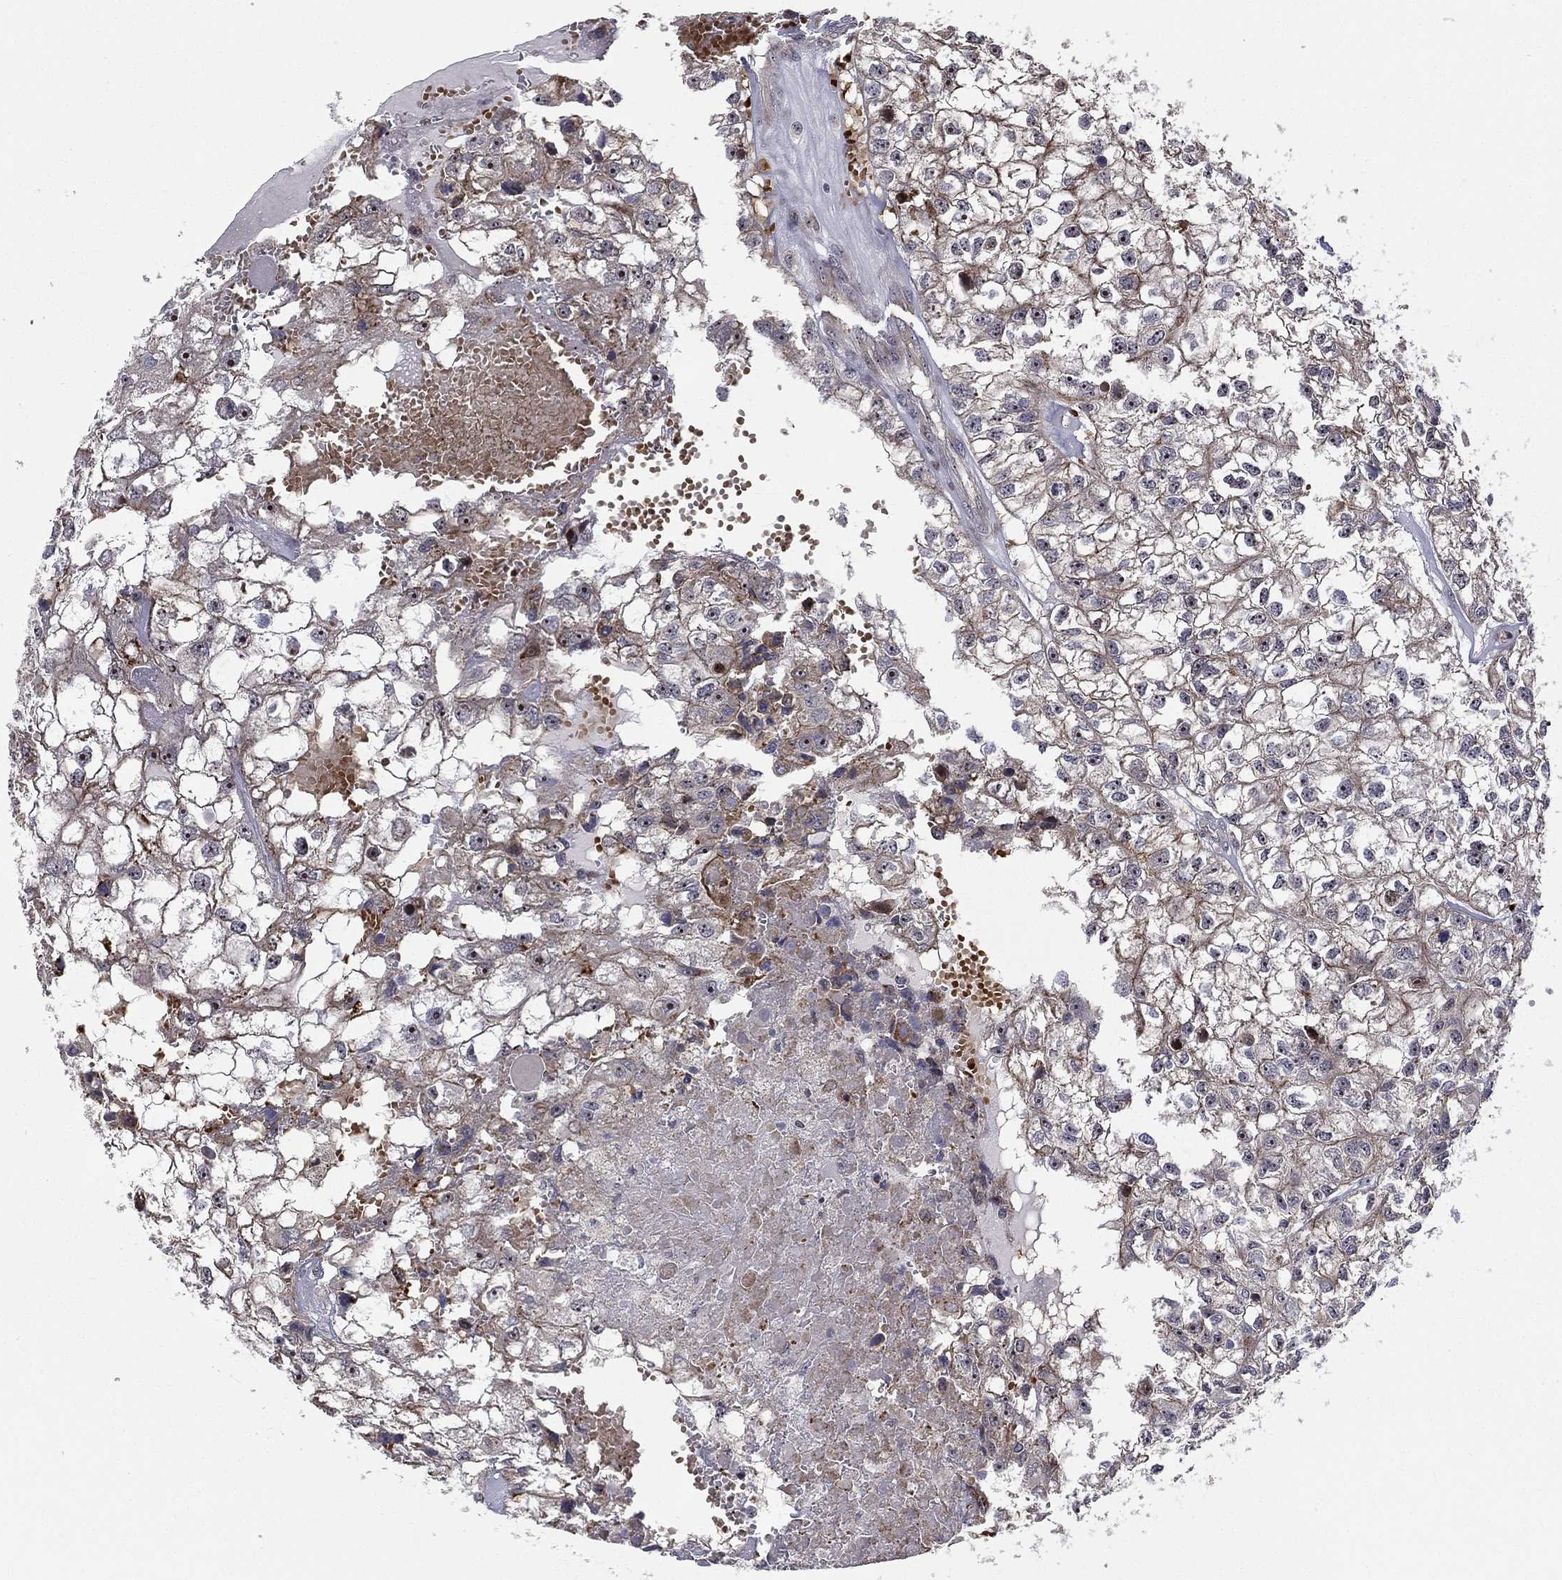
{"staining": {"intensity": "moderate", "quantity": "25%-75%", "location": "cytoplasmic/membranous"}, "tissue": "renal cancer", "cell_type": "Tumor cells", "image_type": "cancer", "snomed": [{"axis": "morphology", "description": "Adenocarcinoma, NOS"}, {"axis": "topography", "description": "Kidney"}], "caption": "This histopathology image shows IHC staining of renal adenocarcinoma, with medium moderate cytoplasmic/membranous staining in about 25%-75% of tumor cells.", "gene": "VHL", "patient": {"sex": "male", "age": 56}}